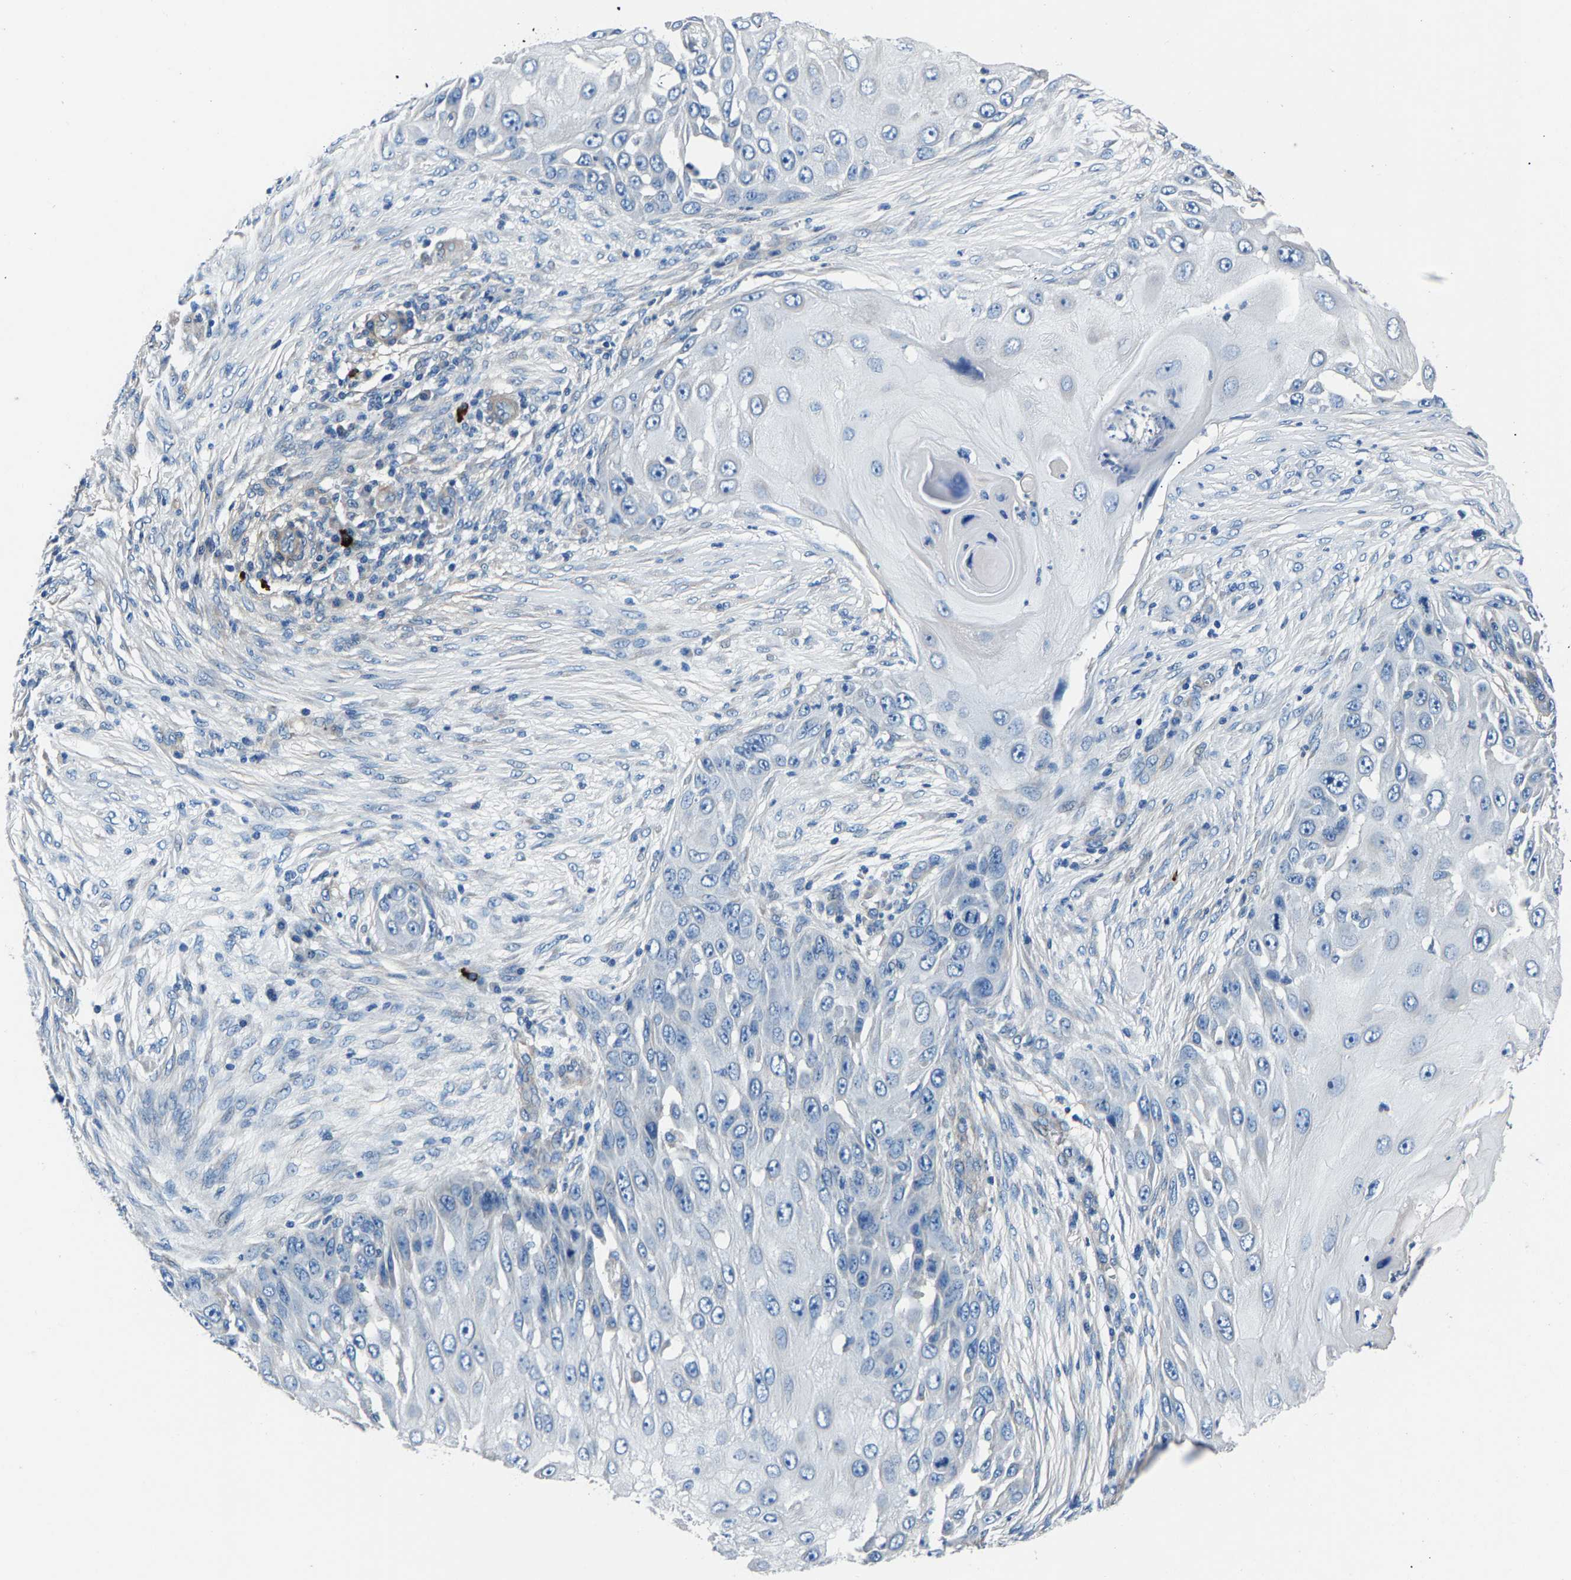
{"staining": {"intensity": "negative", "quantity": "none", "location": "none"}, "tissue": "skin cancer", "cell_type": "Tumor cells", "image_type": "cancer", "snomed": [{"axis": "morphology", "description": "Squamous cell carcinoma, NOS"}, {"axis": "topography", "description": "Skin"}], "caption": "A histopathology image of skin cancer (squamous cell carcinoma) stained for a protein shows no brown staining in tumor cells.", "gene": "CDRT4", "patient": {"sex": "female", "age": 44}}